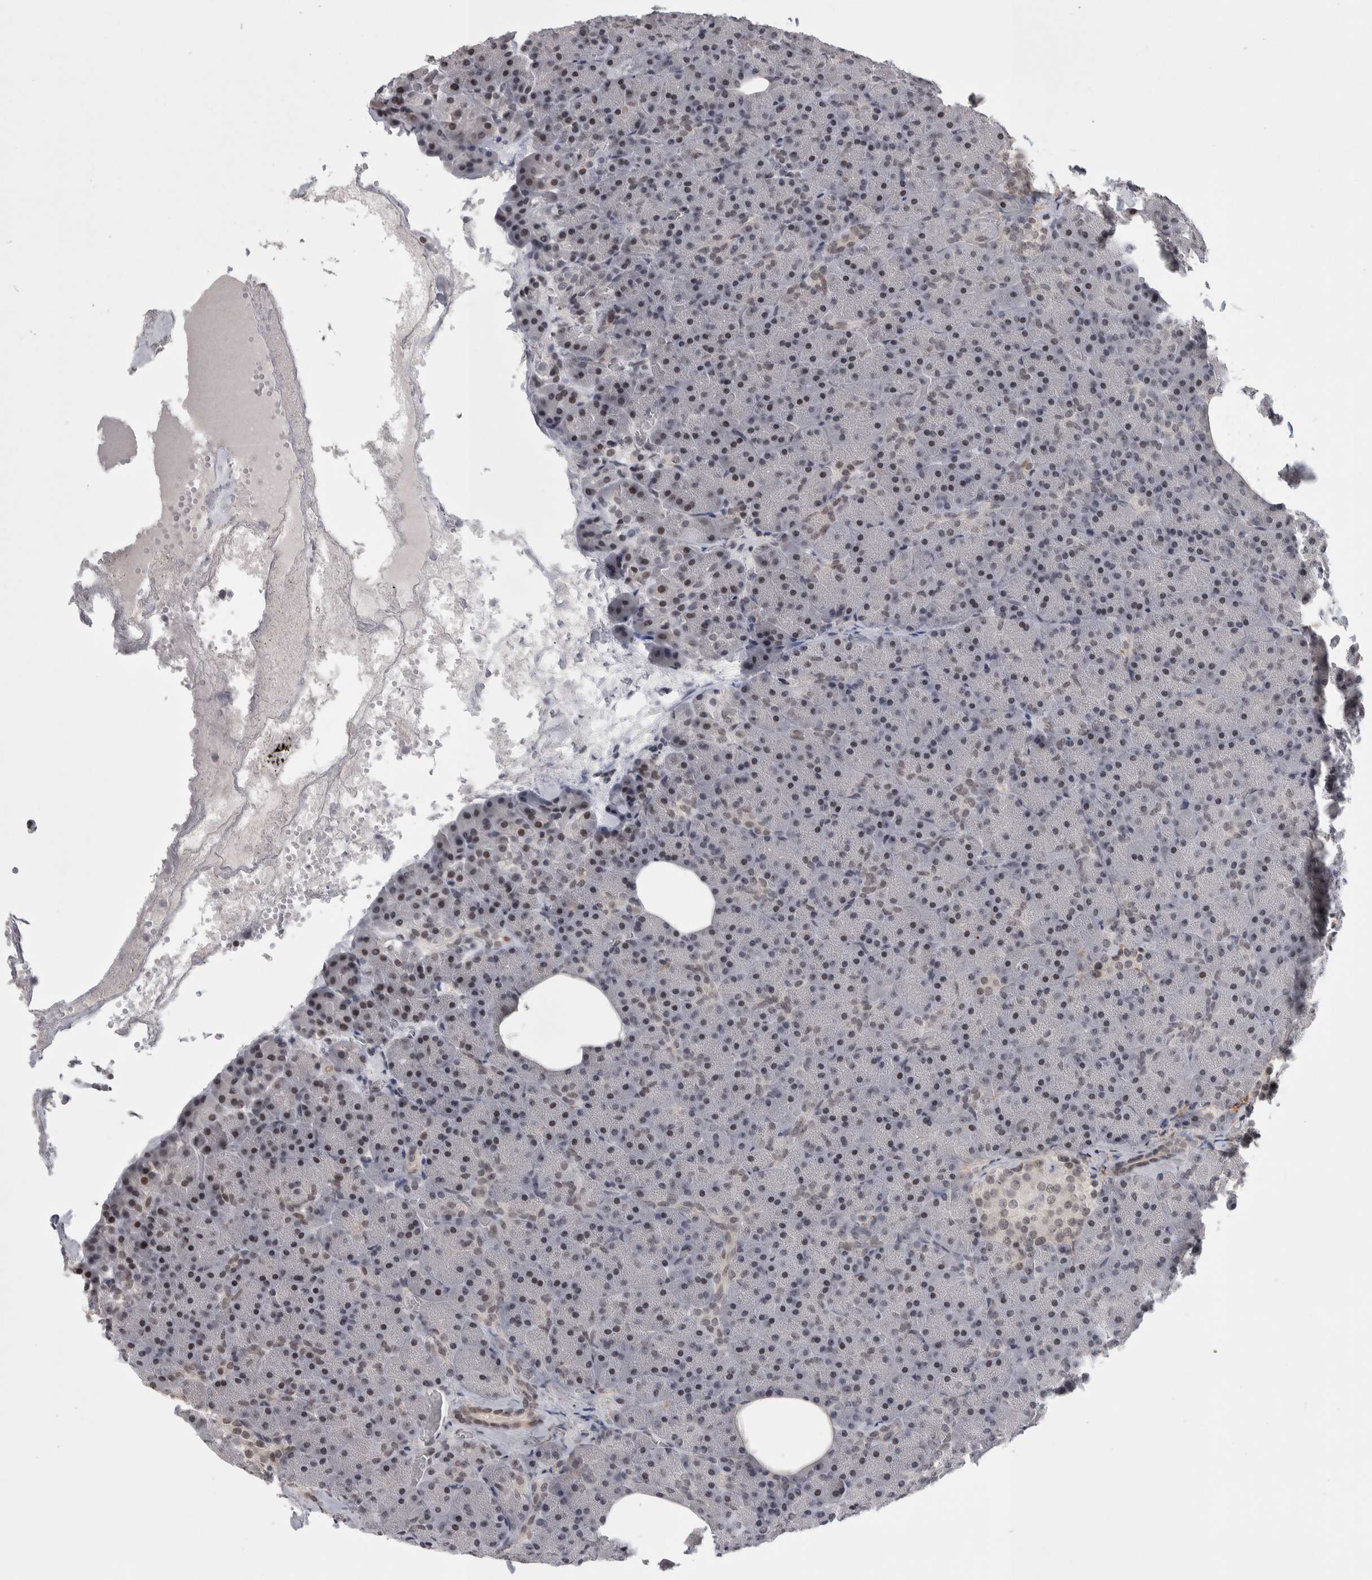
{"staining": {"intensity": "weak", "quantity": "25%-75%", "location": "nuclear"}, "tissue": "pancreas", "cell_type": "Exocrine glandular cells", "image_type": "normal", "snomed": [{"axis": "morphology", "description": "Normal tissue, NOS"}, {"axis": "morphology", "description": "Carcinoid, malignant, NOS"}, {"axis": "topography", "description": "Pancreas"}], "caption": "DAB immunohistochemical staining of normal human pancreas displays weak nuclear protein staining in about 25%-75% of exocrine glandular cells. (DAB IHC, brown staining for protein, blue staining for nuclei).", "gene": "ZSCAN21", "patient": {"sex": "female", "age": 35}}